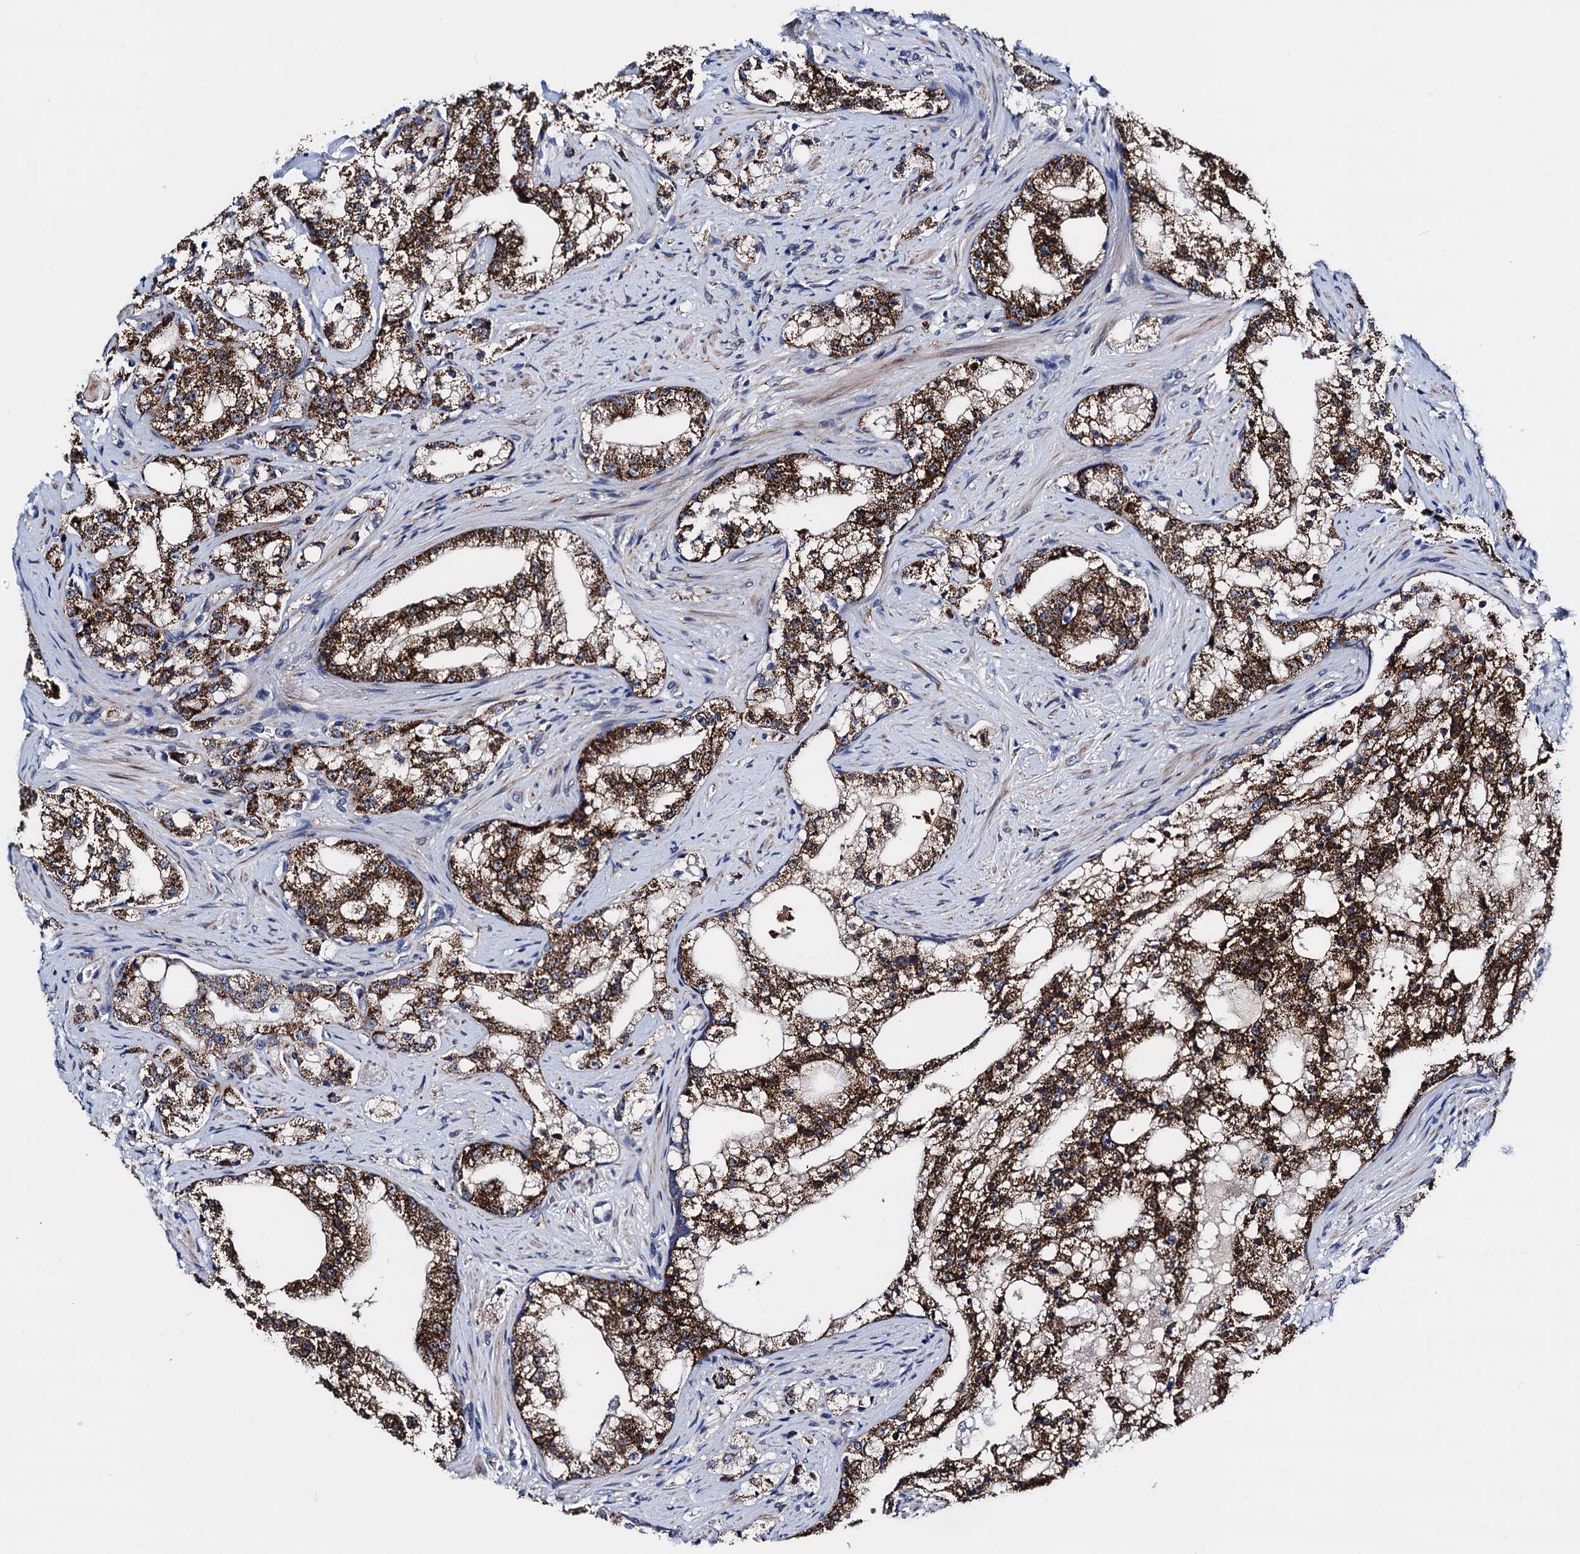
{"staining": {"intensity": "strong", "quantity": ">75%", "location": "cytoplasmic/membranous"}, "tissue": "prostate cancer", "cell_type": "Tumor cells", "image_type": "cancer", "snomed": [{"axis": "morphology", "description": "Adenocarcinoma, High grade"}, {"axis": "topography", "description": "Prostate"}], "caption": "Prostate cancer was stained to show a protein in brown. There is high levels of strong cytoplasmic/membranous staining in approximately >75% of tumor cells.", "gene": "COA4", "patient": {"sex": "male", "age": 64}}